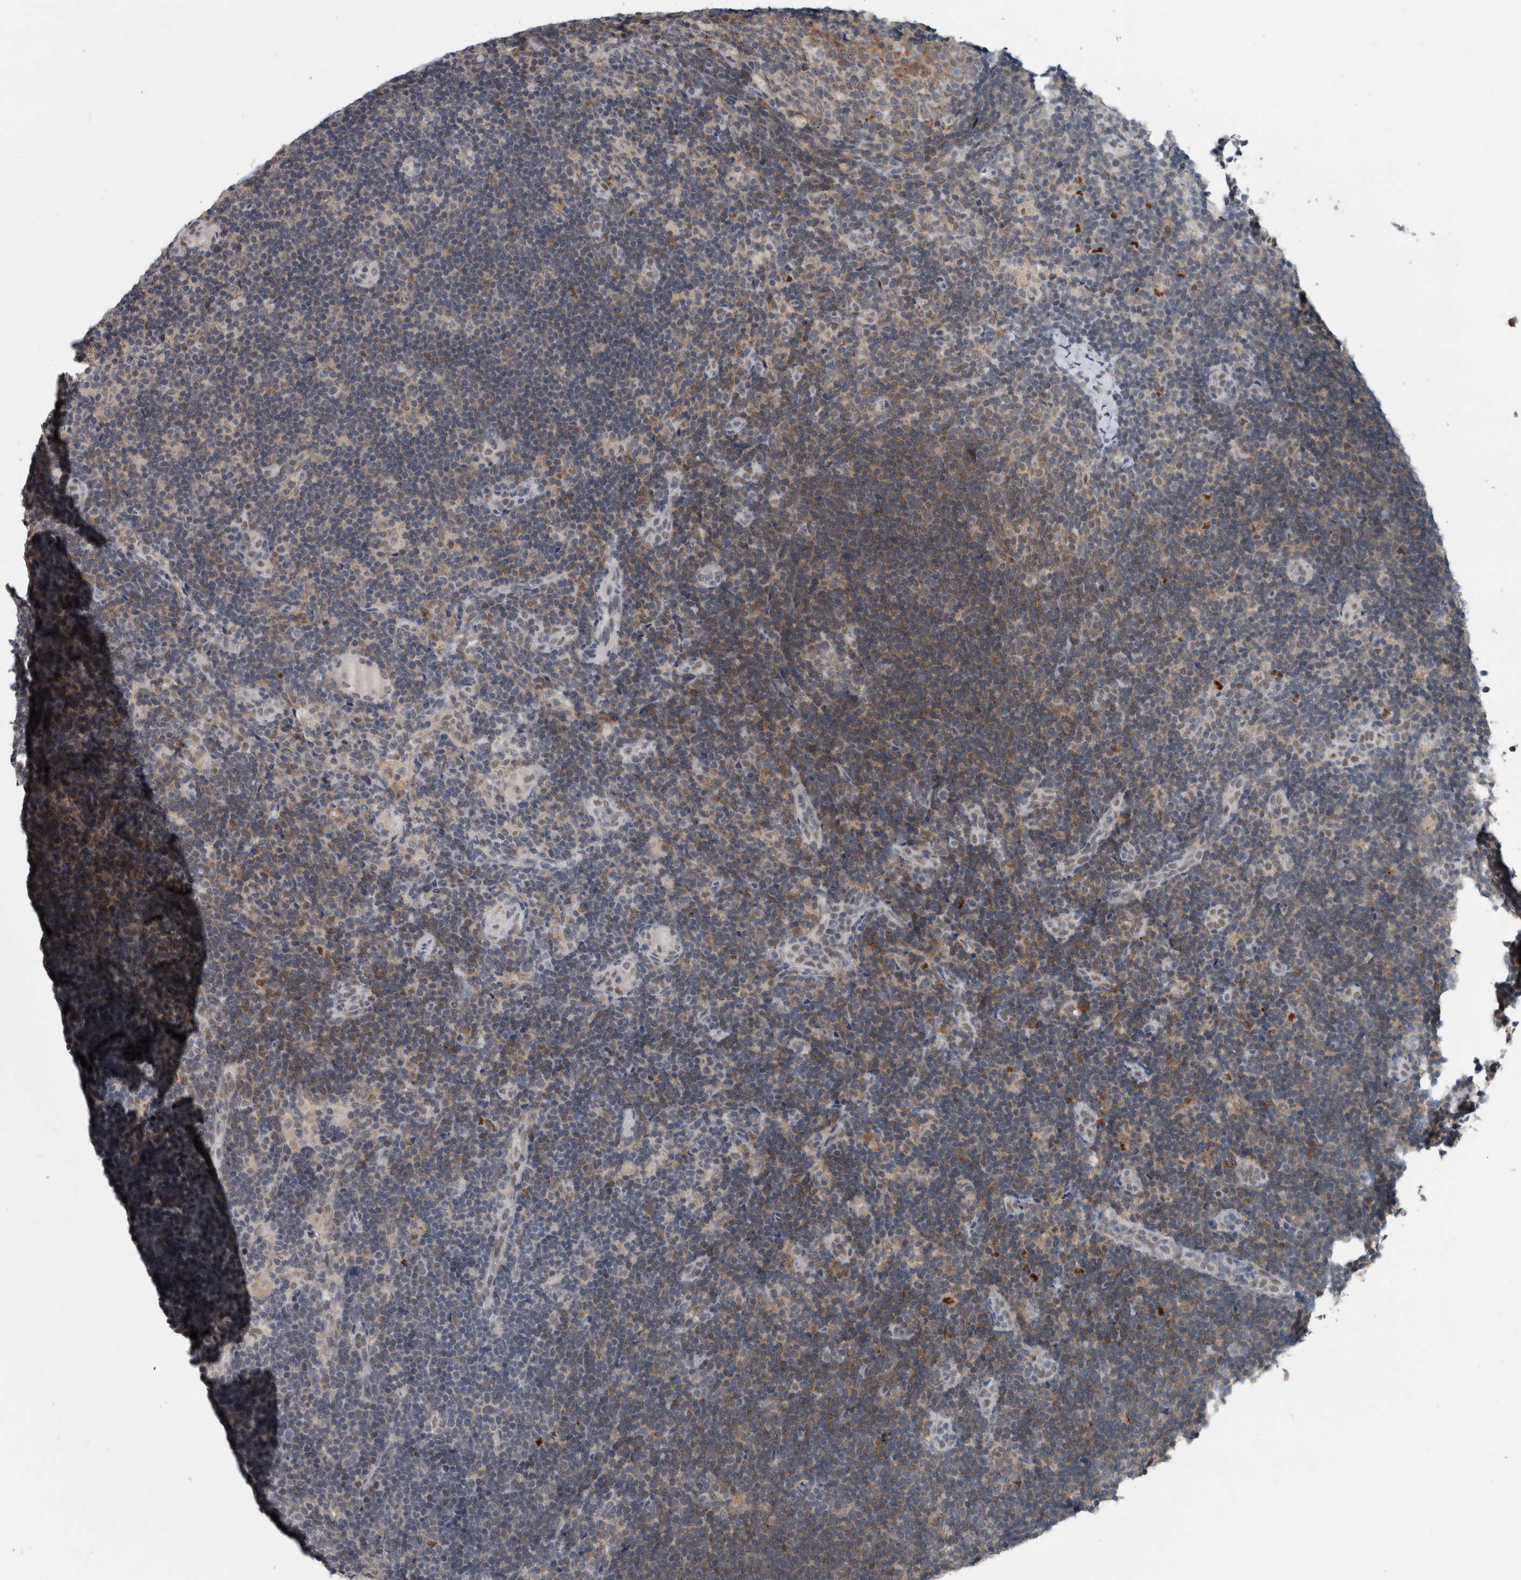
{"staining": {"intensity": "moderate", "quantity": "<25%", "location": "cytoplasmic/membranous,nuclear"}, "tissue": "lymph node", "cell_type": "Germinal center cells", "image_type": "normal", "snomed": [{"axis": "morphology", "description": "Normal tissue, NOS"}, {"axis": "topography", "description": "Lymph node"}], "caption": "Germinal center cells display low levels of moderate cytoplasmic/membranous,nuclear expression in about <25% of cells in unremarkable lymph node. (Stains: DAB in brown, nuclei in blue, Microscopy: brightfield microscopy at high magnification).", "gene": "ZBTB21", "patient": {"sex": "female", "age": 22}}